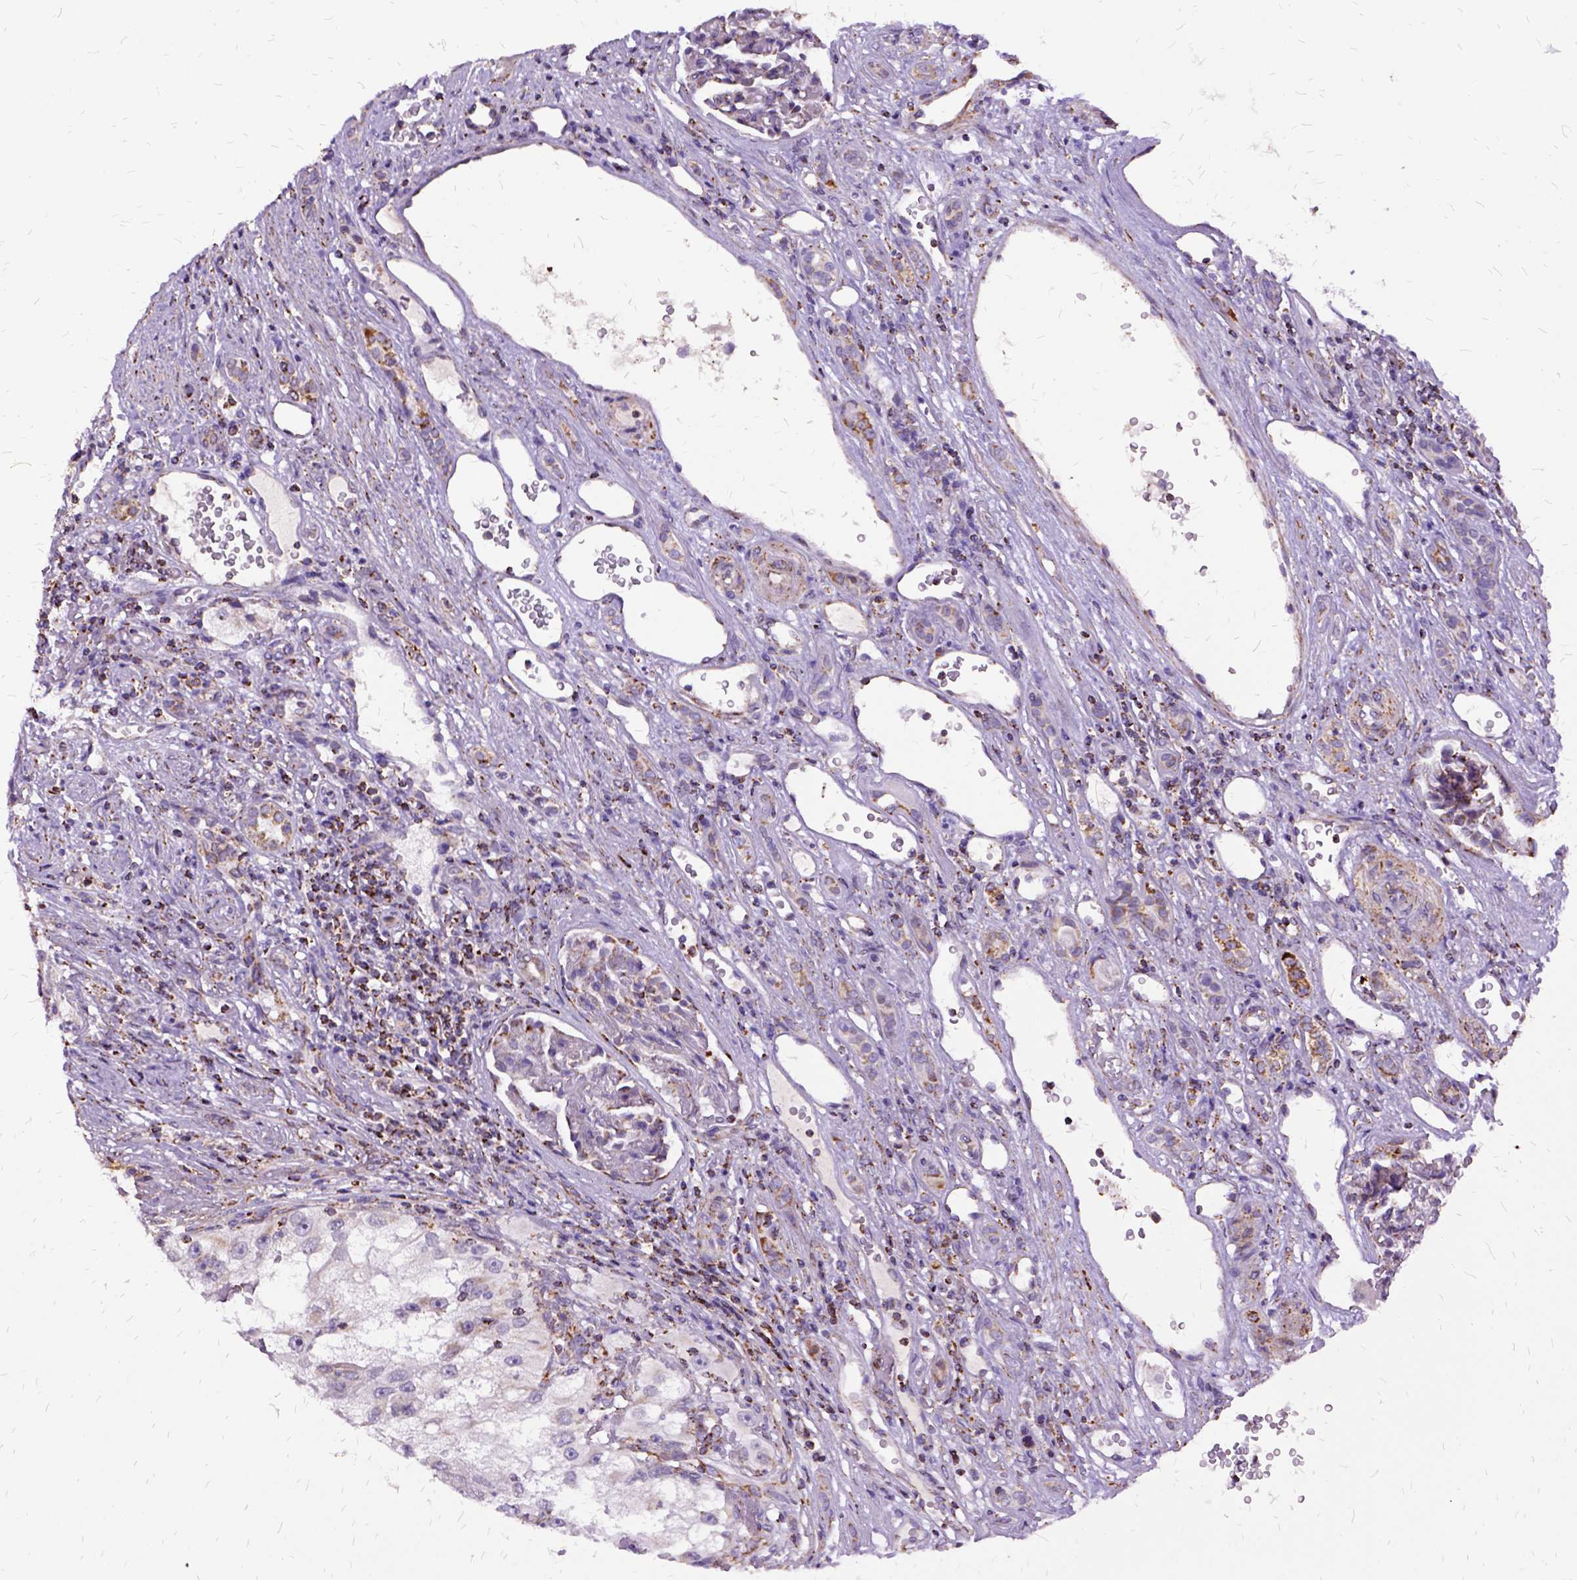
{"staining": {"intensity": "negative", "quantity": "none", "location": "none"}, "tissue": "renal cancer", "cell_type": "Tumor cells", "image_type": "cancer", "snomed": [{"axis": "morphology", "description": "Adenocarcinoma, NOS"}, {"axis": "topography", "description": "Kidney"}], "caption": "DAB immunohistochemical staining of human renal cancer demonstrates no significant positivity in tumor cells.", "gene": "OXCT1", "patient": {"sex": "male", "age": 63}}